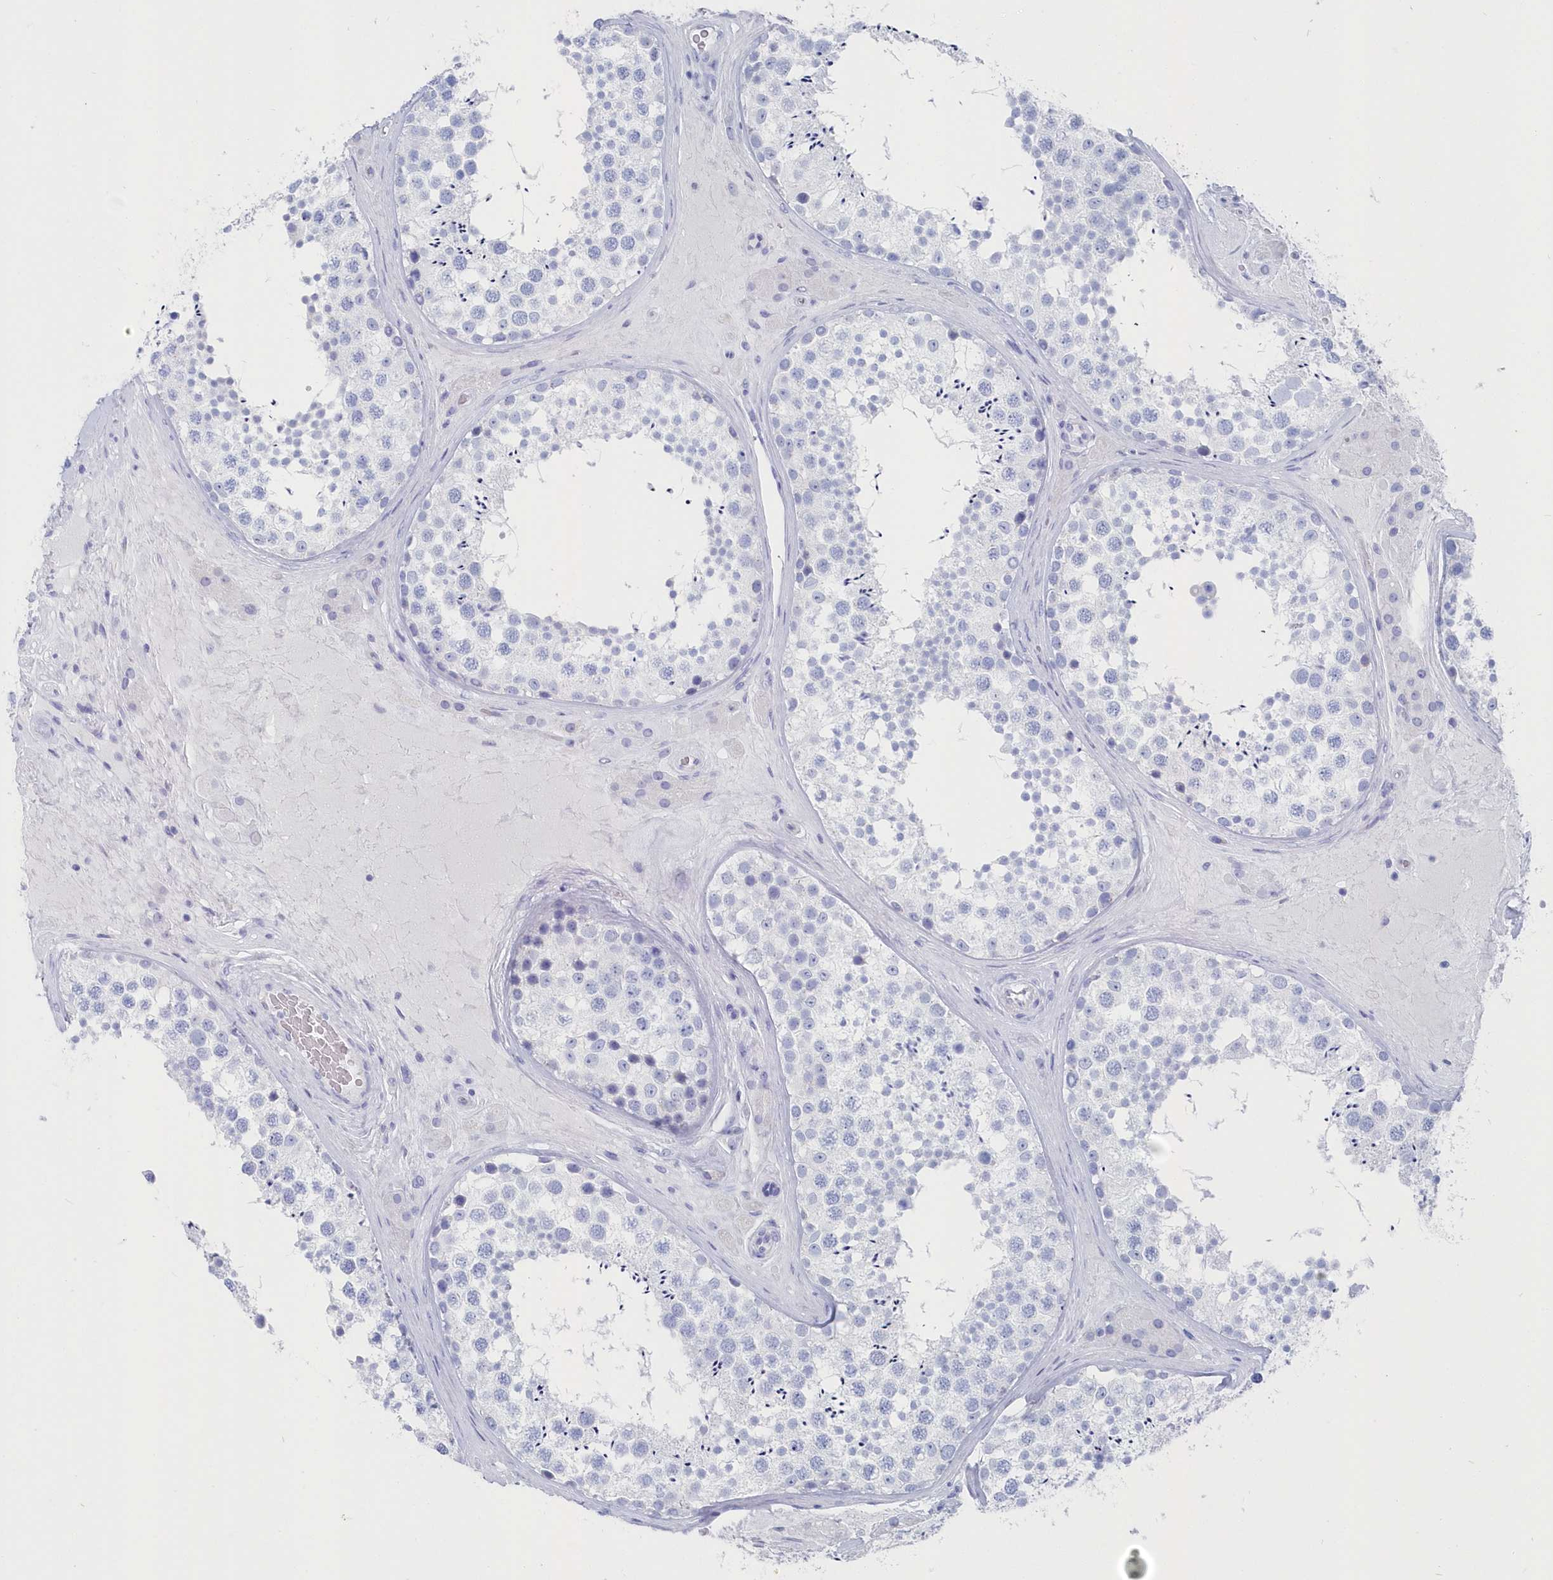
{"staining": {"intensity": "negative", "quantity": "none", "location": "none"}, "tissue": "testis", "cell_type": "Cells in seminiferous ducts", "image_type": "normal", "snomed": [{"axis": "morphology", "description": "Normal tissue, NOS"}, {"axis": "topography", "description": "Testis"}], "caption": "Immunohistochemical staining of unremarkable testis shows no significant staining in cells in seminiferous ducts. (Stains: DAB (3,3'-diaminobenzidine) immunohistochemistry (IHC) with hematoxylin counter stain, Microscopy: brightfield microscopy at high magnification).", "gene": "CSNK1G2", "patient": {"sex": "male", "age": 46}}